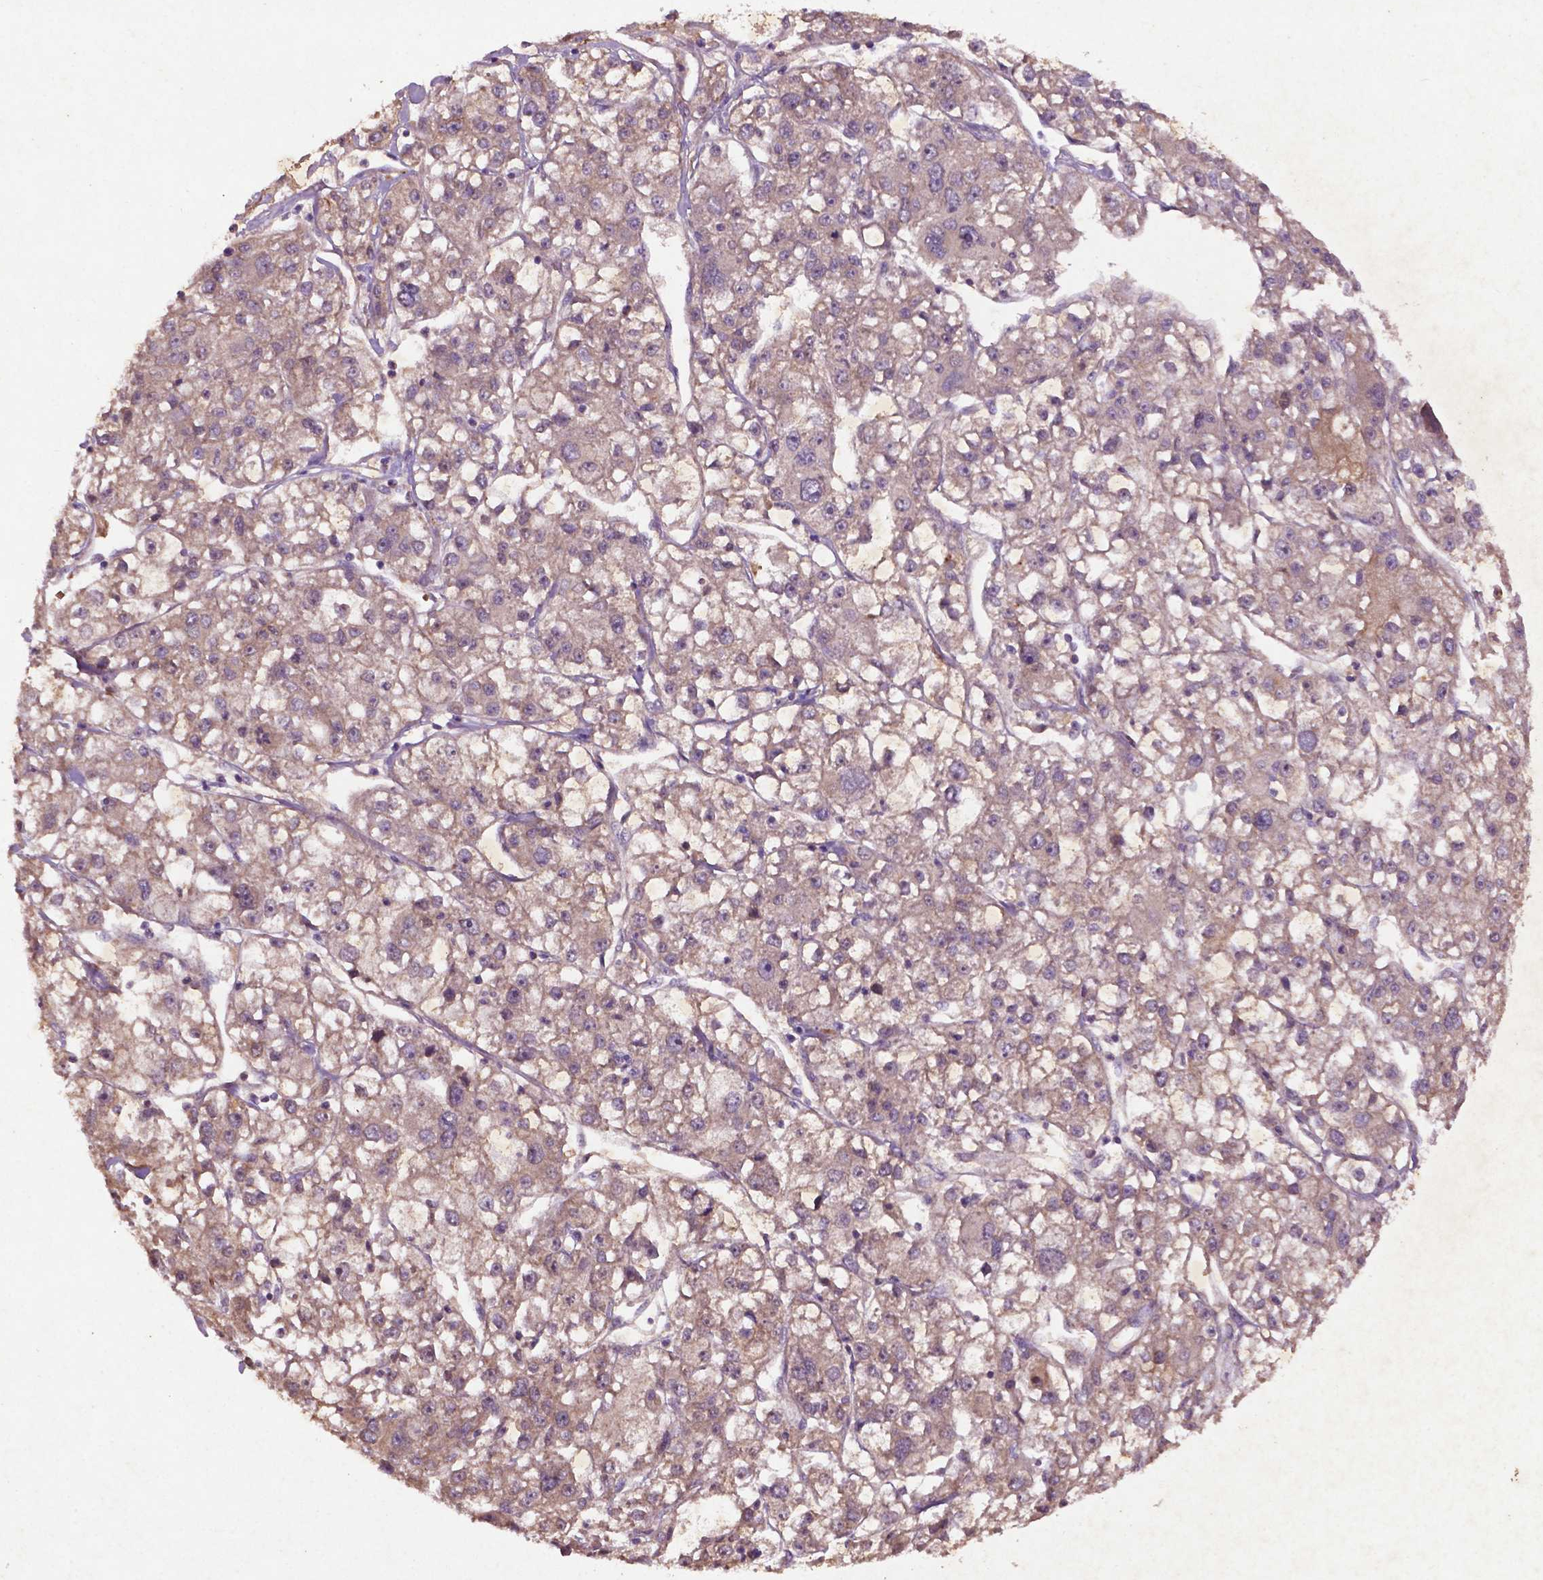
{"staining": {"intensity": "weak", "quantity": ">75%", "location": "cytoplasmic/membranous"}, "tissue": "liver cancer", "cell_type": "Tumor cells", "image_type": "cancer", "snomed": [{"axis": "morphology", "description": "Carcinoma, Hepatocellular, NOS"}, {"axis": "topography", "description": "Liver"}], "caption": "Protein staining exhibits weak cytoplasmic/membranous staining in about >75% of tumor cells in liver hepatocellular carcinoma. The staining was performed using DAB (3,3'-diaminobenzidine) to visualize the protein expression in brown, while the nuclei were stained in blue with hematoxylin (Magnification: 20x).", "gene": "COQ2", "patient": {"sex": "male", "age": 56}}